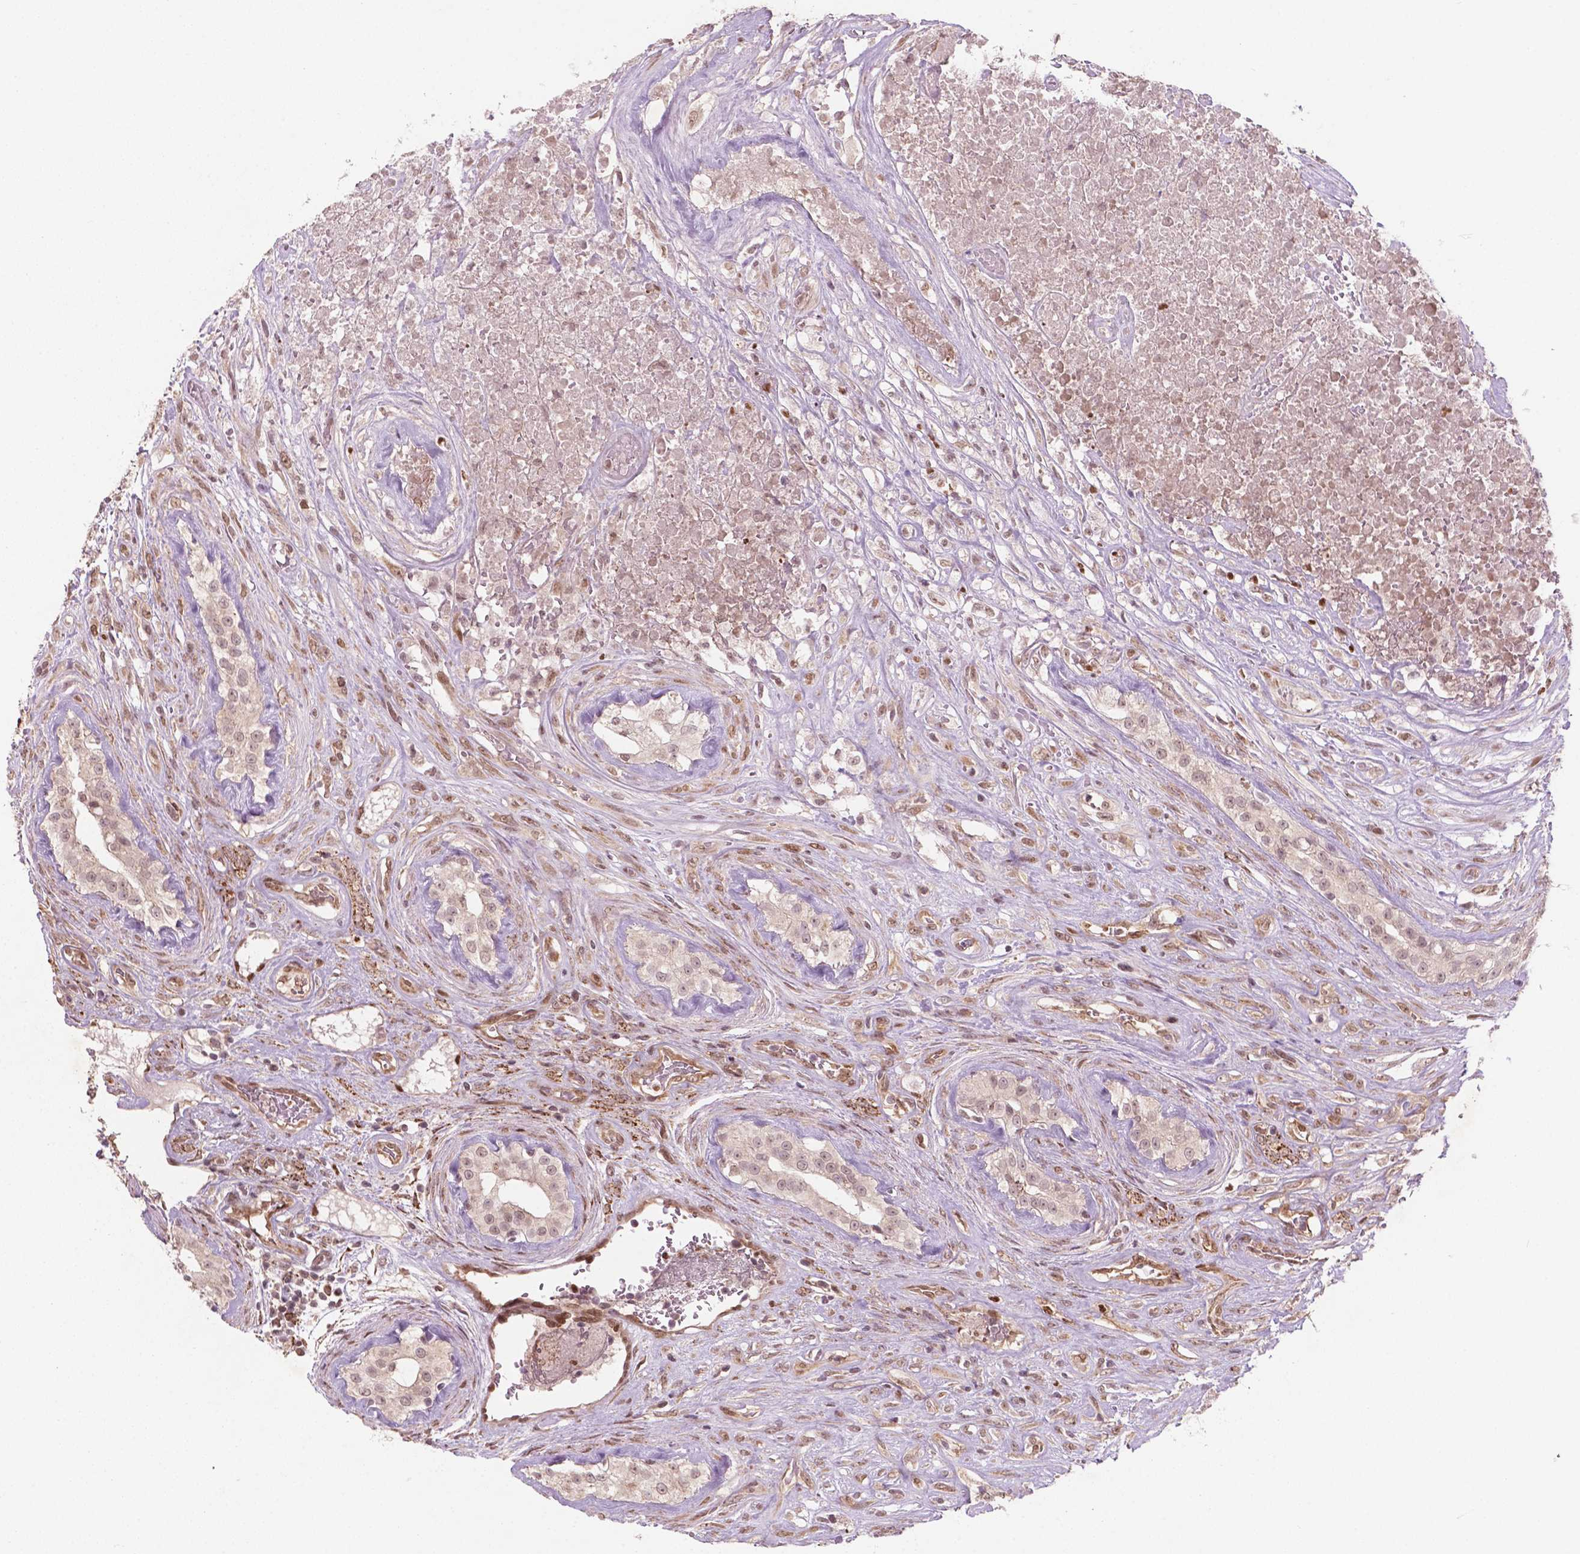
{"staining": {"intensity": "weak", "quantity": ">75%", "location": "nuclear"}, "tissue": "testis cancer", "cell_type": "Tumor cells", "image_type": "cancer", "snomed": [{"axis": "morphology", "description": "Carcinoma, Embryonal, NOS"}, {"axis": "topography", "description": "Testis"}], "caption": "Immunohistochemistry photomicrograph of neoplastic tissue: embryonal carcinoma (testis) stained using immunohistochemistry reveals low levels of weak protein expression localized specifically in the nuclear of tumor cells, appearing as a nuclear brown color.", "gene": "NFAT5", "patient": {"sex": "male", "age": 24}}